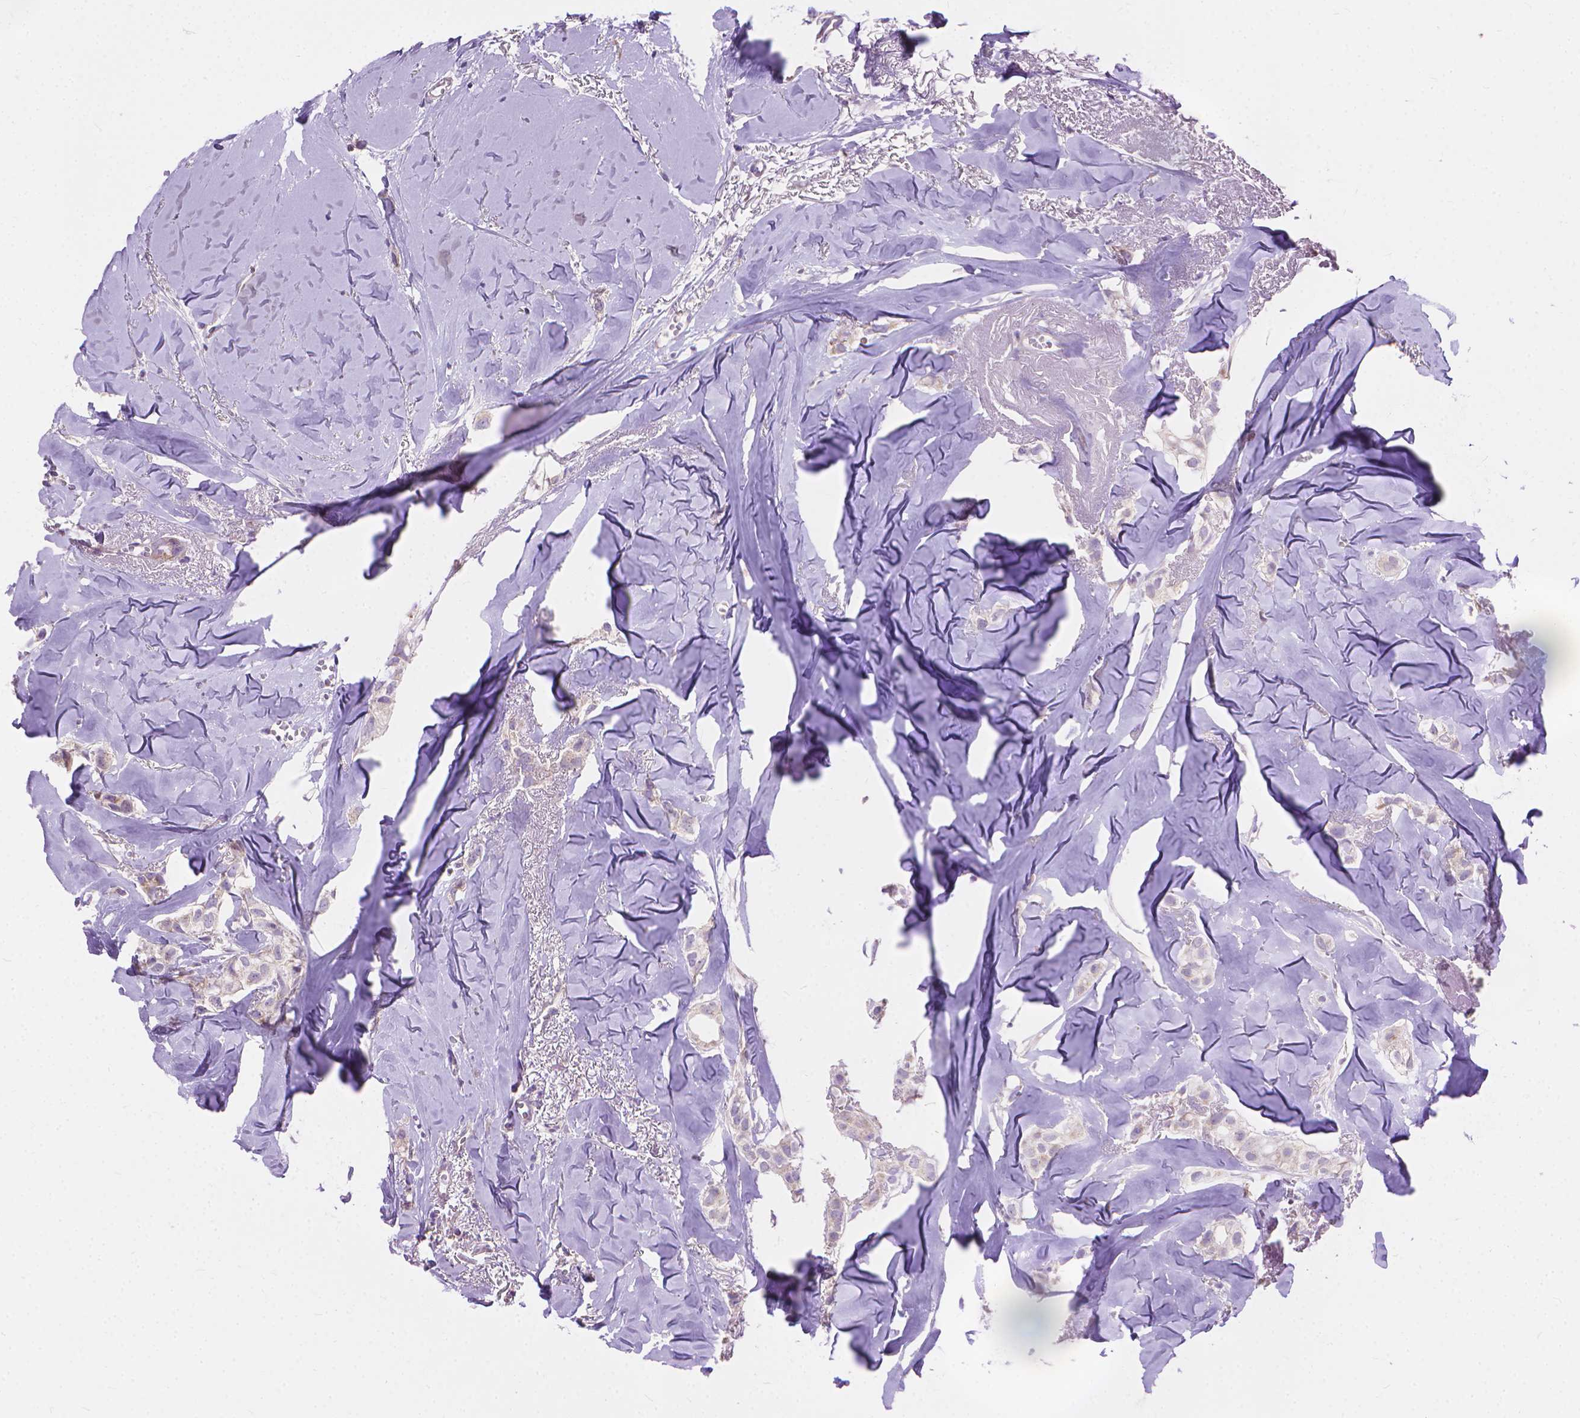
{"staining": {"intensity": "moderate", "quantity": "<25%", "location": "cytoplasmic/membranous"}, "tissue": "breast cancer", "cell_type": "Tumor cells", "image_type": "cancer", "snomed": [{"axis": "morphology", "description": "Duct carcinoma"}, {"axis": "topography", "description": "Breast"}], "caption": "A brown stain highlights moderate cytoplasmic/membranous expression of a protein in breast intraductal carcinoma tumor cells.", "gene": "SYN1", "patient": {"sex": "female", "age": 85}}